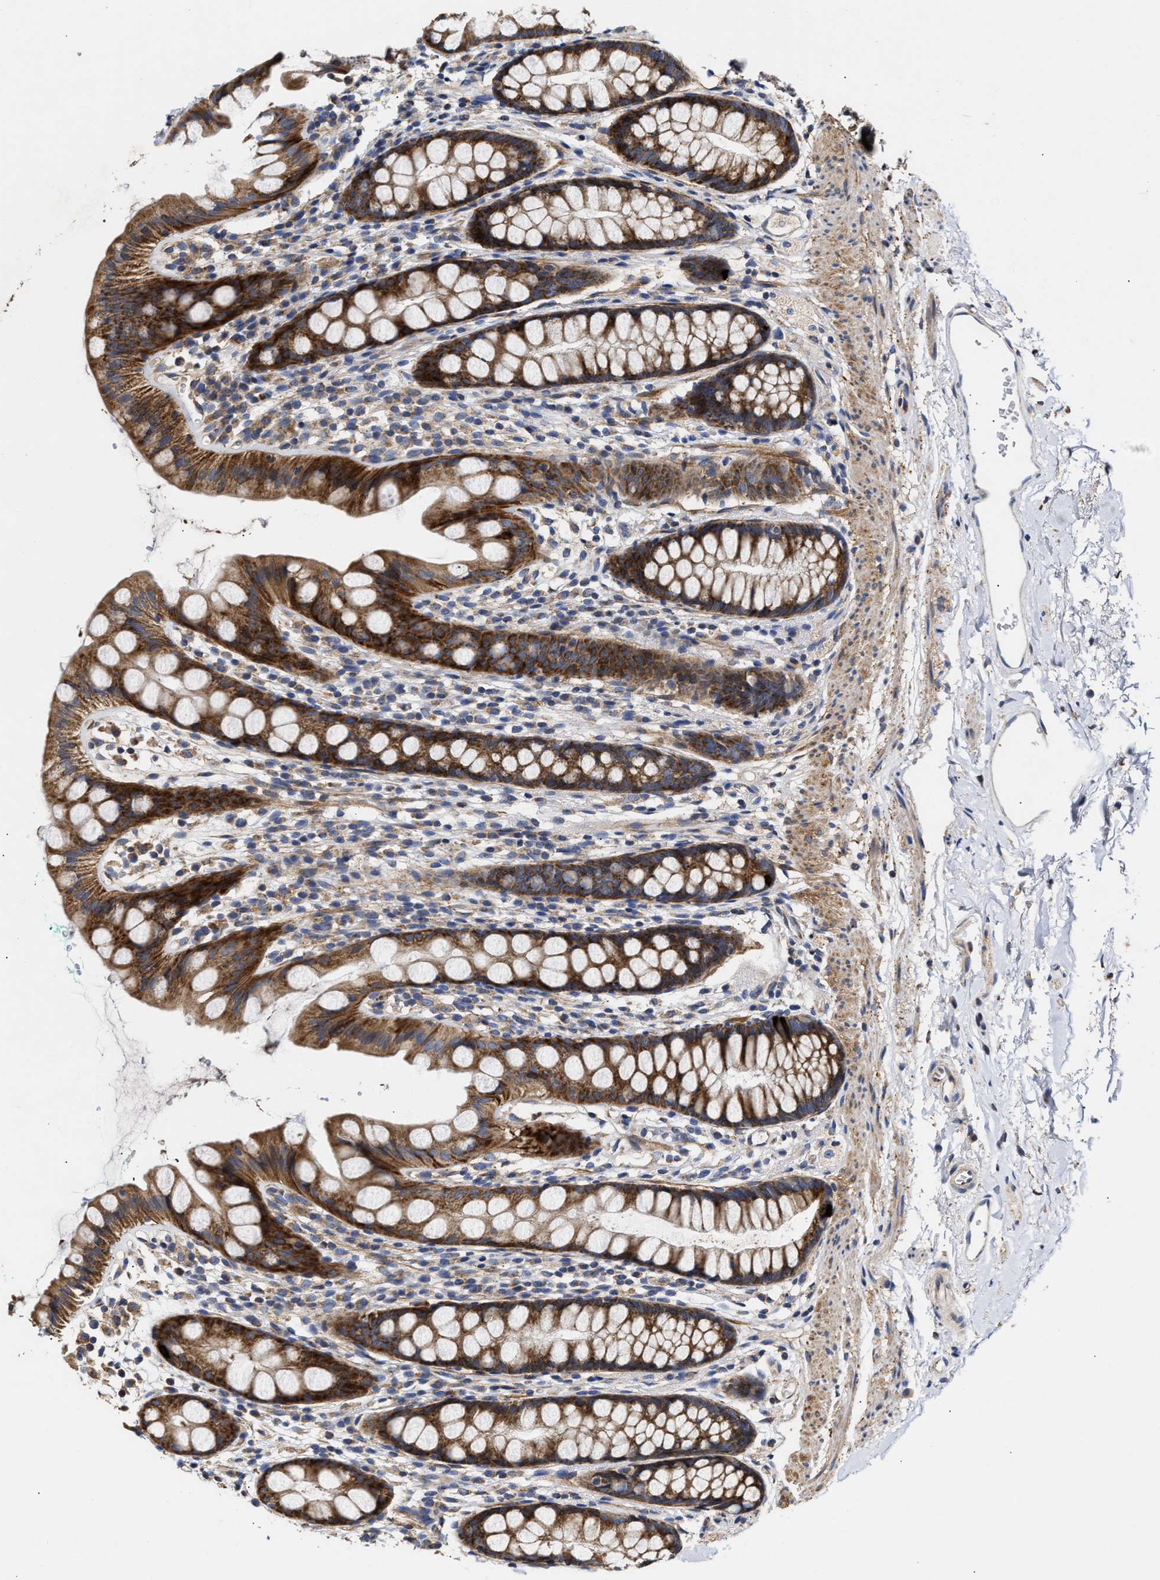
{"staining": {"intensity": "strong", "quantity": ">75%", "location": "cytoplasmic/membranous"}, "tissue": "rectum", "cell_type": "Glandular cells", "image_type": "normal", "snomed": [{"axis": "morphology", "description": "Normal tissue, NOS"}, {"axis": "topography", "description": "Rectum"}], "caption": "A photomicrograph showing strong cytoplasmic/membranous positivity in about >75% of glandular cells in normal rectum, as visualized by brown immunohistochemical staining.", "gene": "MALSU1", "patient": {"sex": "female", "age": 65}}